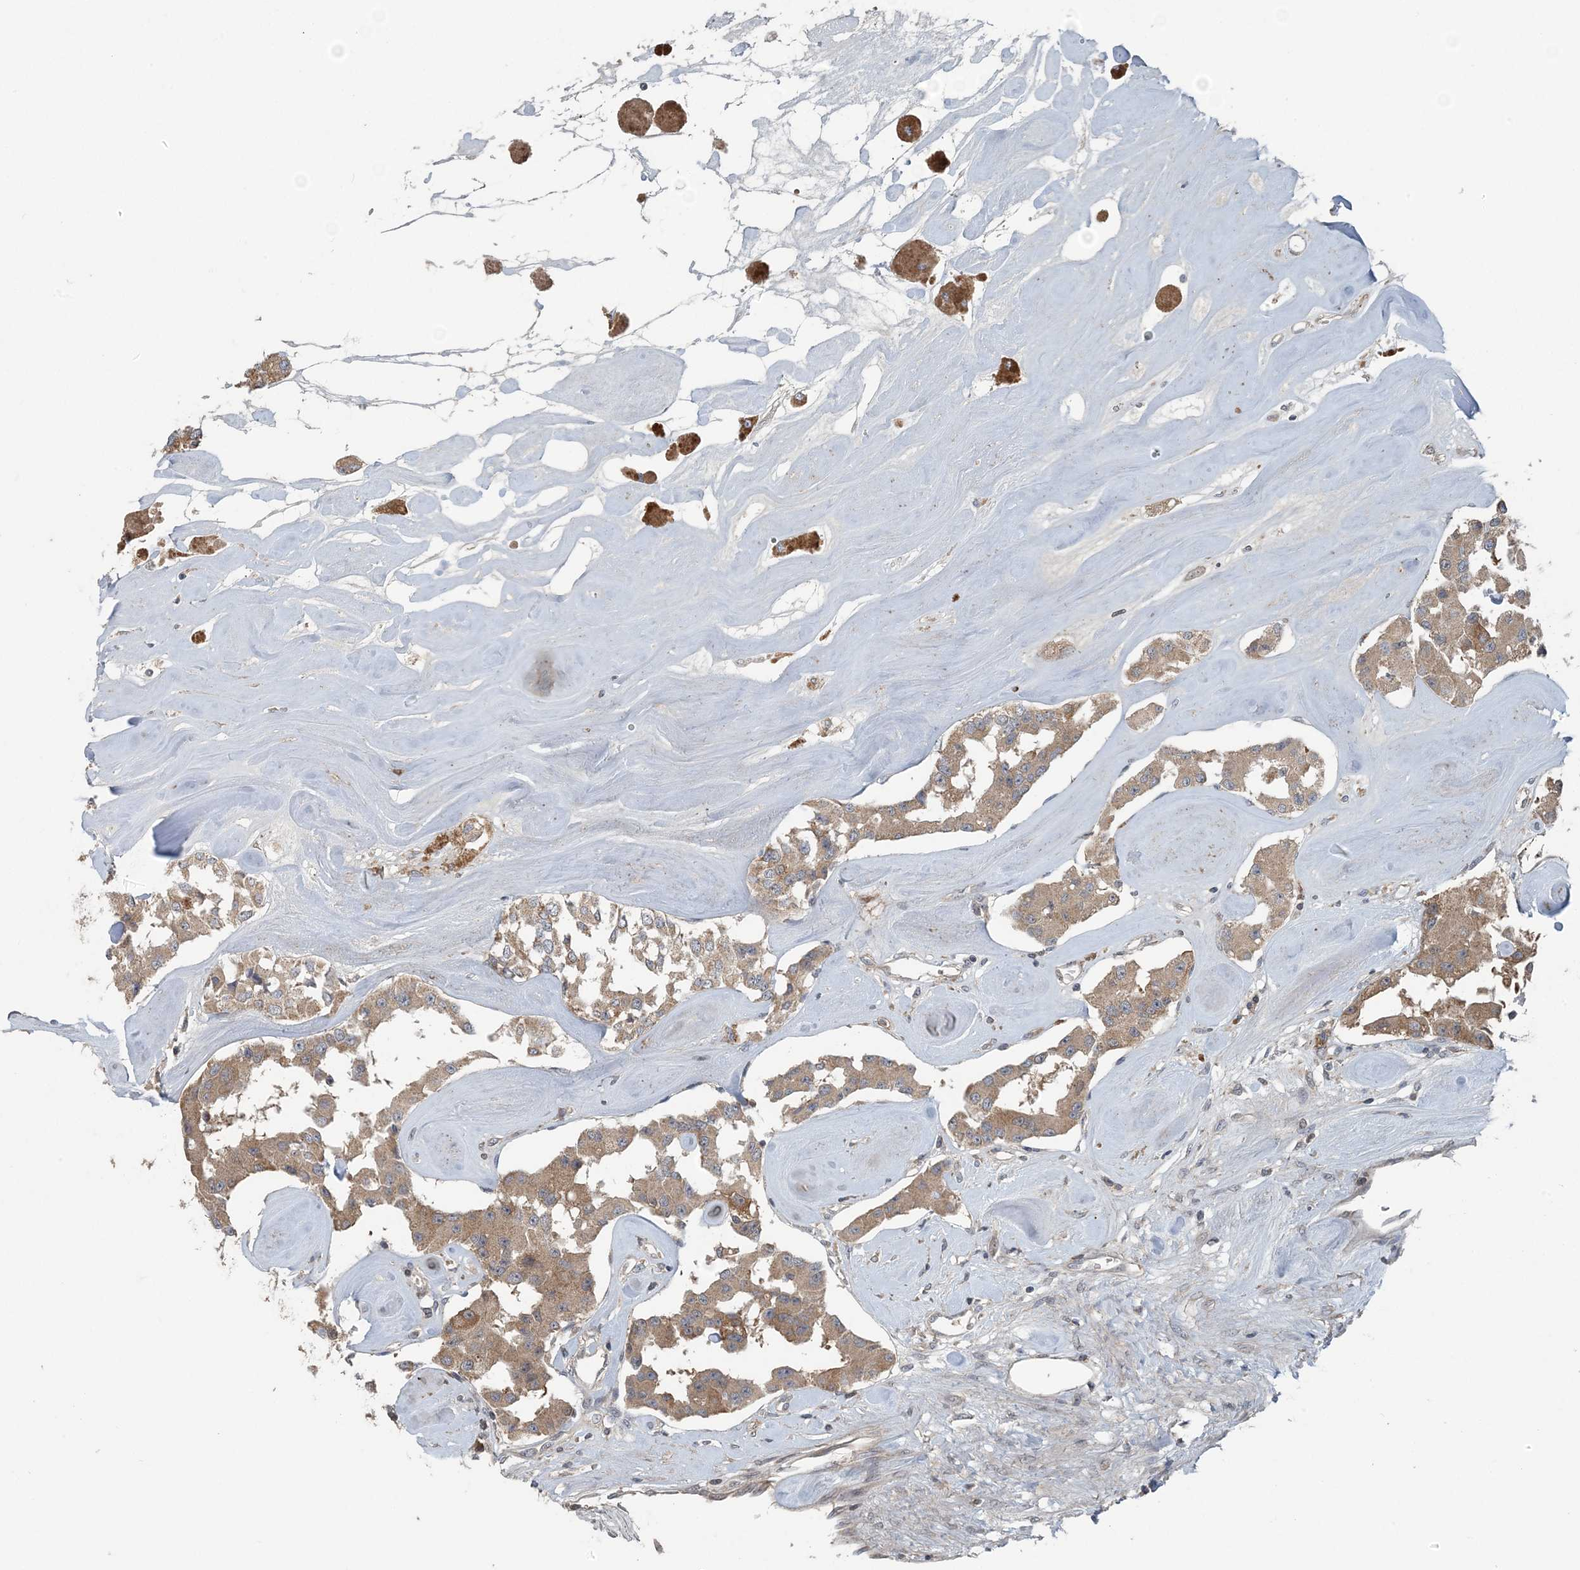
{"staining": {"intensity": "moderate", "quantity": ">75%", "location": "cytoplasmic/membranous"}, "tissue": "carcinoid", "cell_type": "Tumor cells", "image_type": "cancer", "snomed": [{"axis": "morphology", "description": "Carcinoid, malignant, NOS"}, {"axis": "topography", "description": "Pancreas"}], "caption": "The immunohistochemical stain highlights moderate cytoplasmic/membranous positivity in tumor cells of carcinoid tissue.", "gene": "MYO9B", "patient": {"sex": "male", "age": 41}}